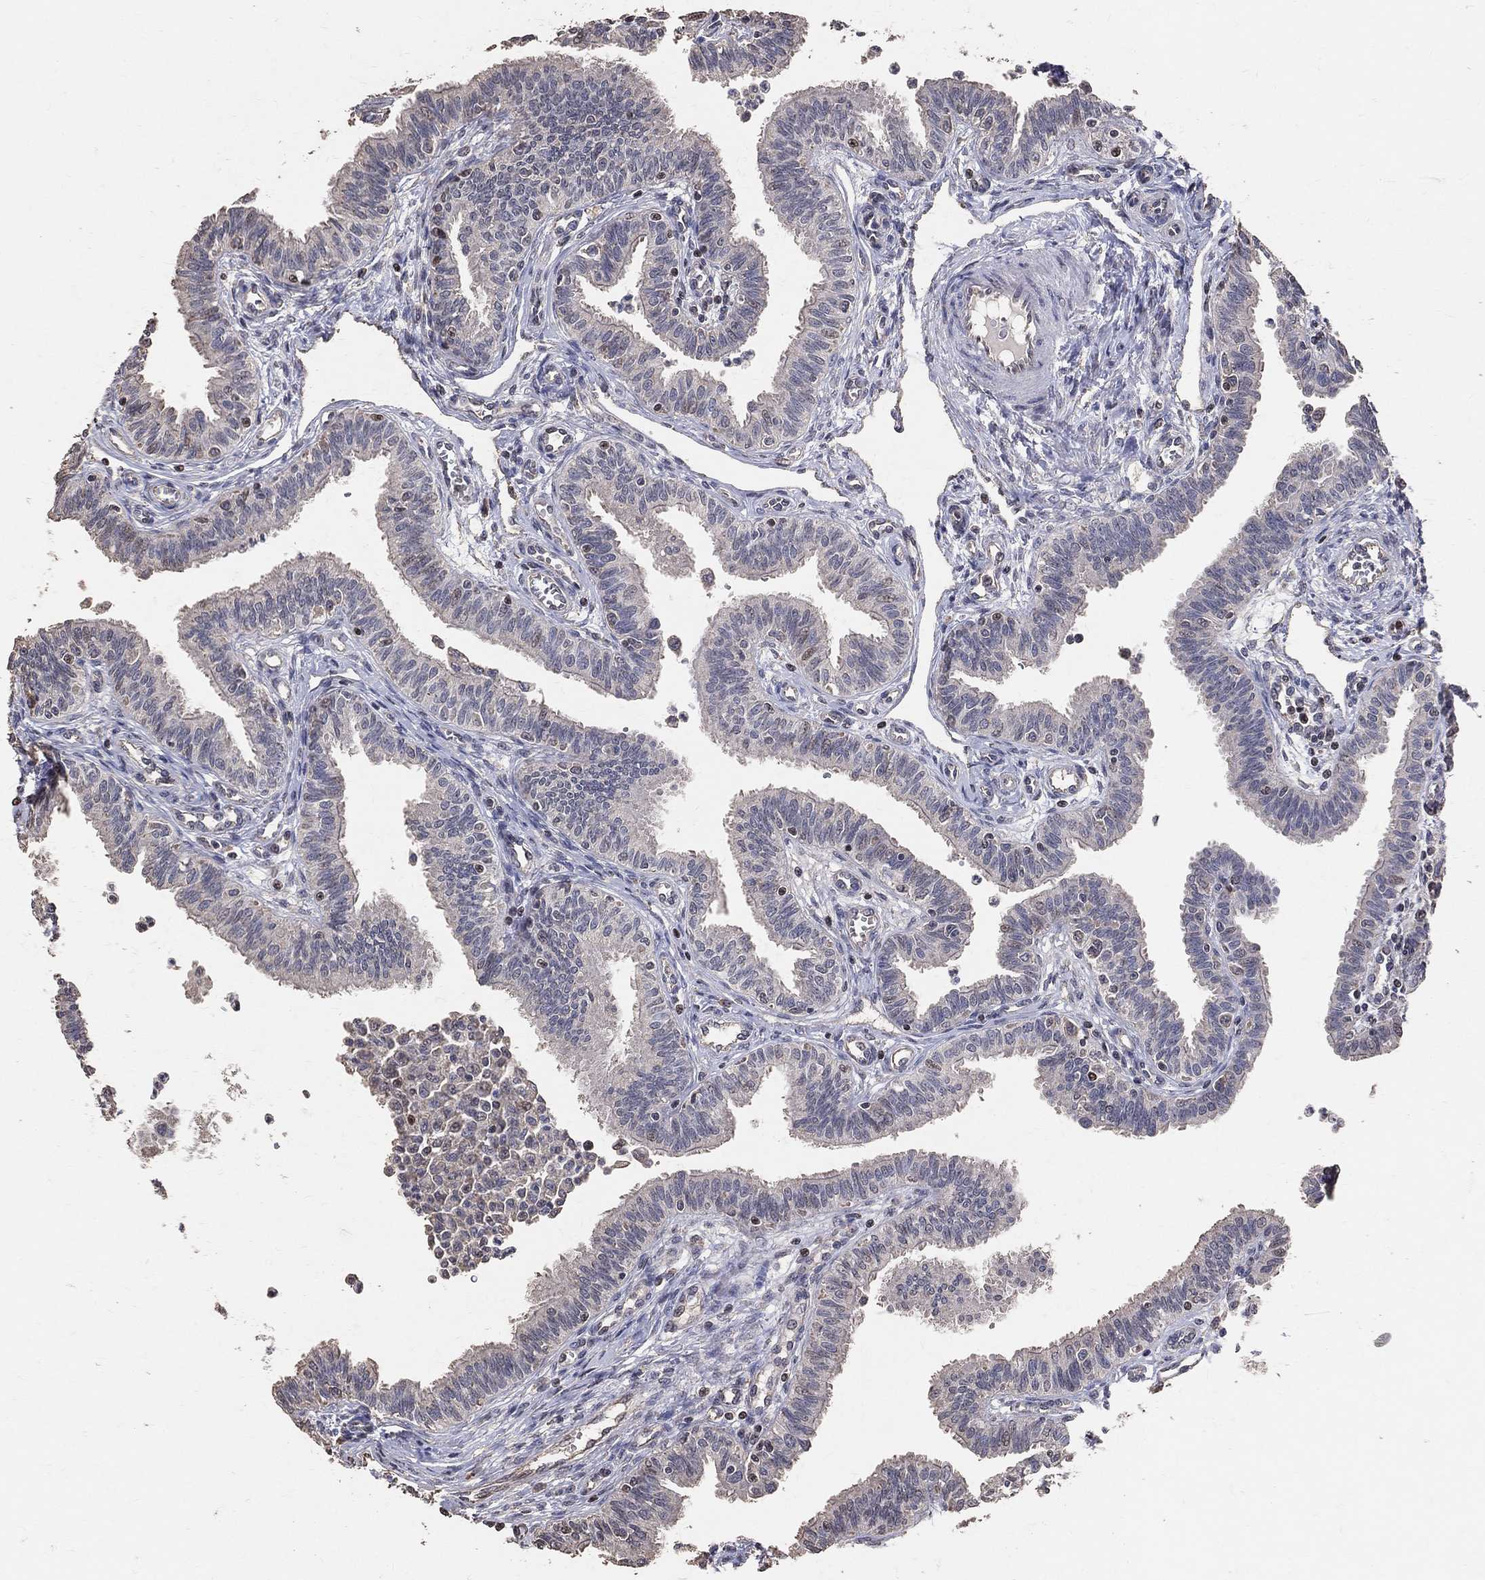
{"staining": {"intensity": "negative", "quantity": "none", "location": "none"}, "tissue": "fallopian tube", "cell_type": "Glandular cells", "image_type": "normal", "snomed": [{"axis": "morphology", "description": "Normal tissue, NOS"}, {"axis": "topography", "description": "Fallopian tube"}], "caption": "High magnification brightfield microscopy of benign fallopian tube stained with DAB (brown) and counterstained with hematoxylin (blue): glandular cells show no significant staining. The staining was performed using DAB to visualize the protein expression in brown, while the nuclei were stained in blue with hematoxylin (Magnification: 20x).", "gene": "LY6K", "patient": {"sex": "female", "age": 36}}